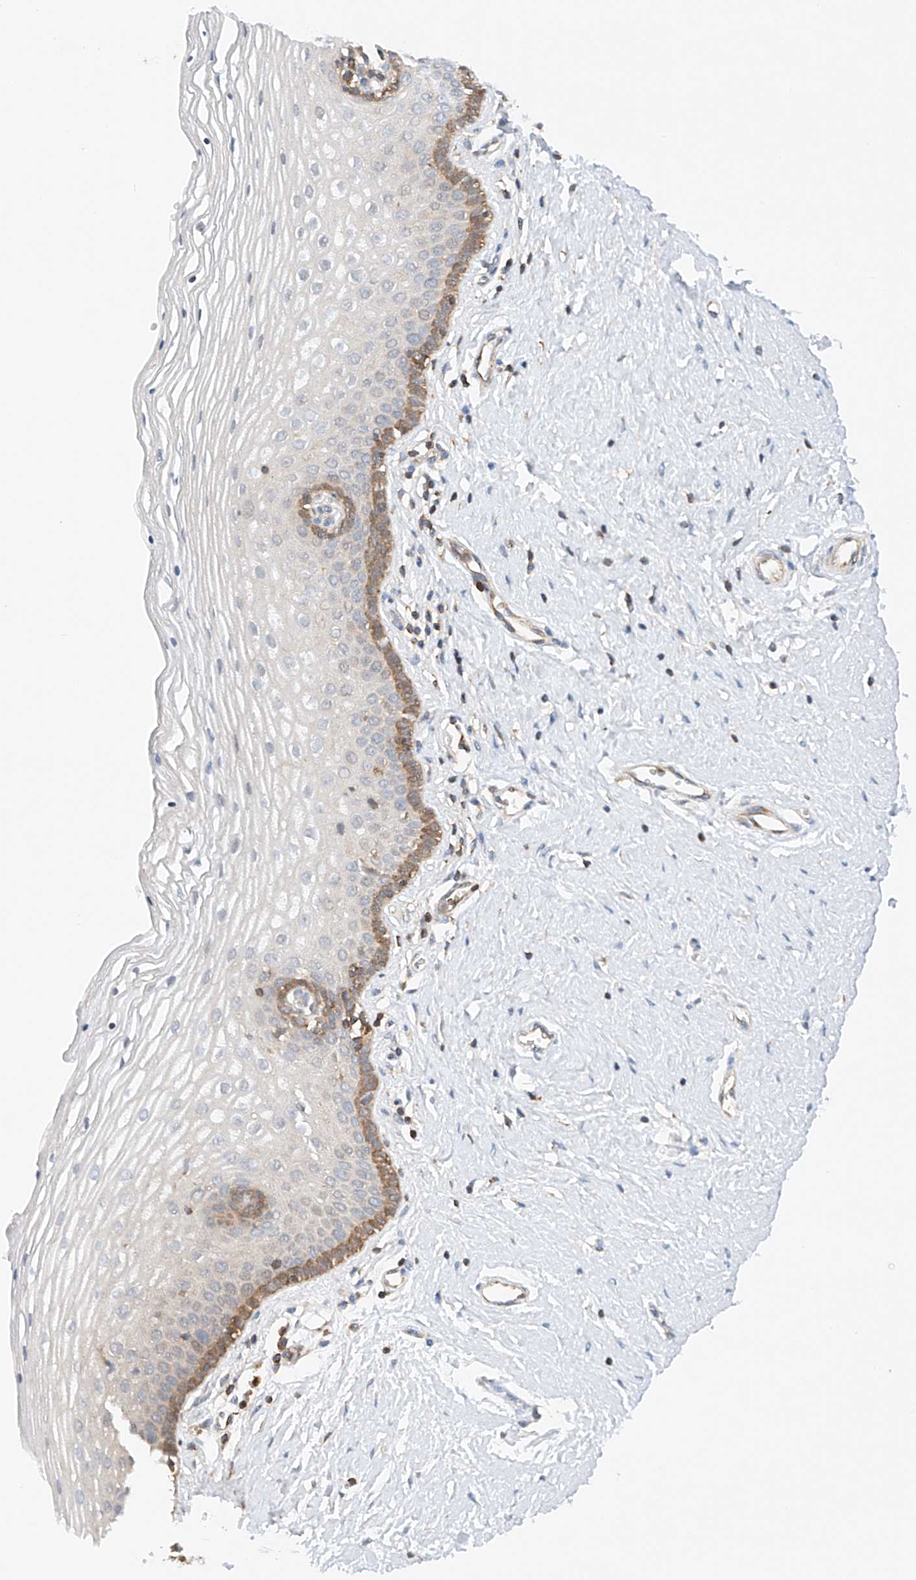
{"staining": {"intensity": "moderate", "quantity": "<25%", "location": "cytoplasmic/membranous"}, "tissue": "vagina", "cell_type": "Squamous epithelial cells", "image_type": "normal", "snomed": [{"axis": "morphology", "description": "Normal tissue, NOS"}, {"axis": "topography", "description": "Vagina"}], "caption": "Protein staining of normal vagina reveals moderate cytoplasmic/membranous staining in approximately <25% of squamous epithelial cells. (DAB (3,3'-diaminobenzidine) IHC with brightfield microscopy, high magnification).", "gene": "MFN2", "patient": {"sex": "female", "age": 32}}